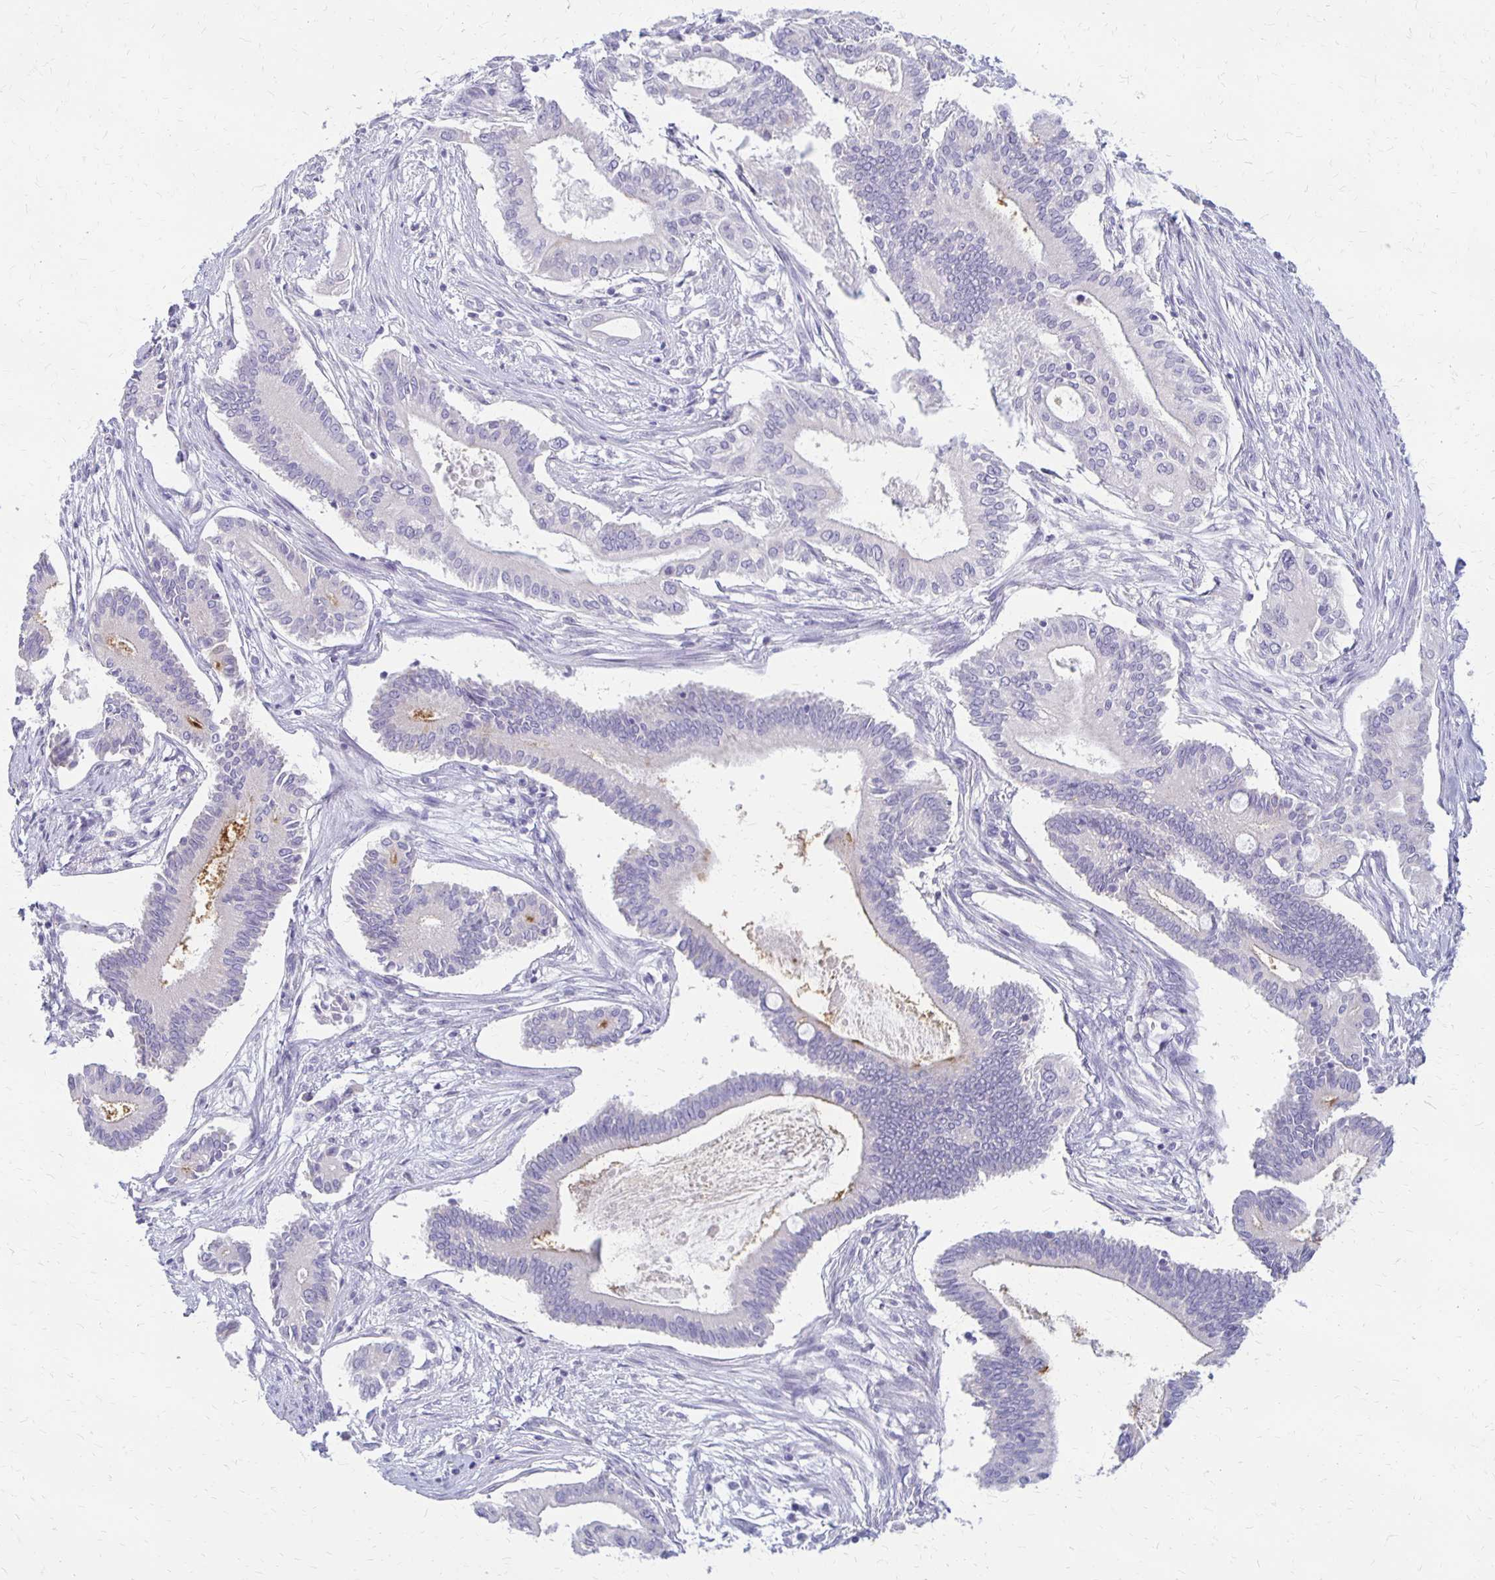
{"staining": {"intensity": "negative", "quantity": "none", "location": "none"}, "tissue": "pancreatic cancer", "cell_type": "Tumor cells", "image_type": "cancer", "snomed": [{"axis": "morphology", "description": "Adenocarcinoma, NOS"}, {"axis": "topography", "description": "Pancreas"}], "caption": "IHC of pancreatic cancer displays no staining in tumor cells. (Immunohistochemistry, brightfield microscopy, high magnification).", "gene": "RHOC", "patient": {"sex": "female", "age": 68}}